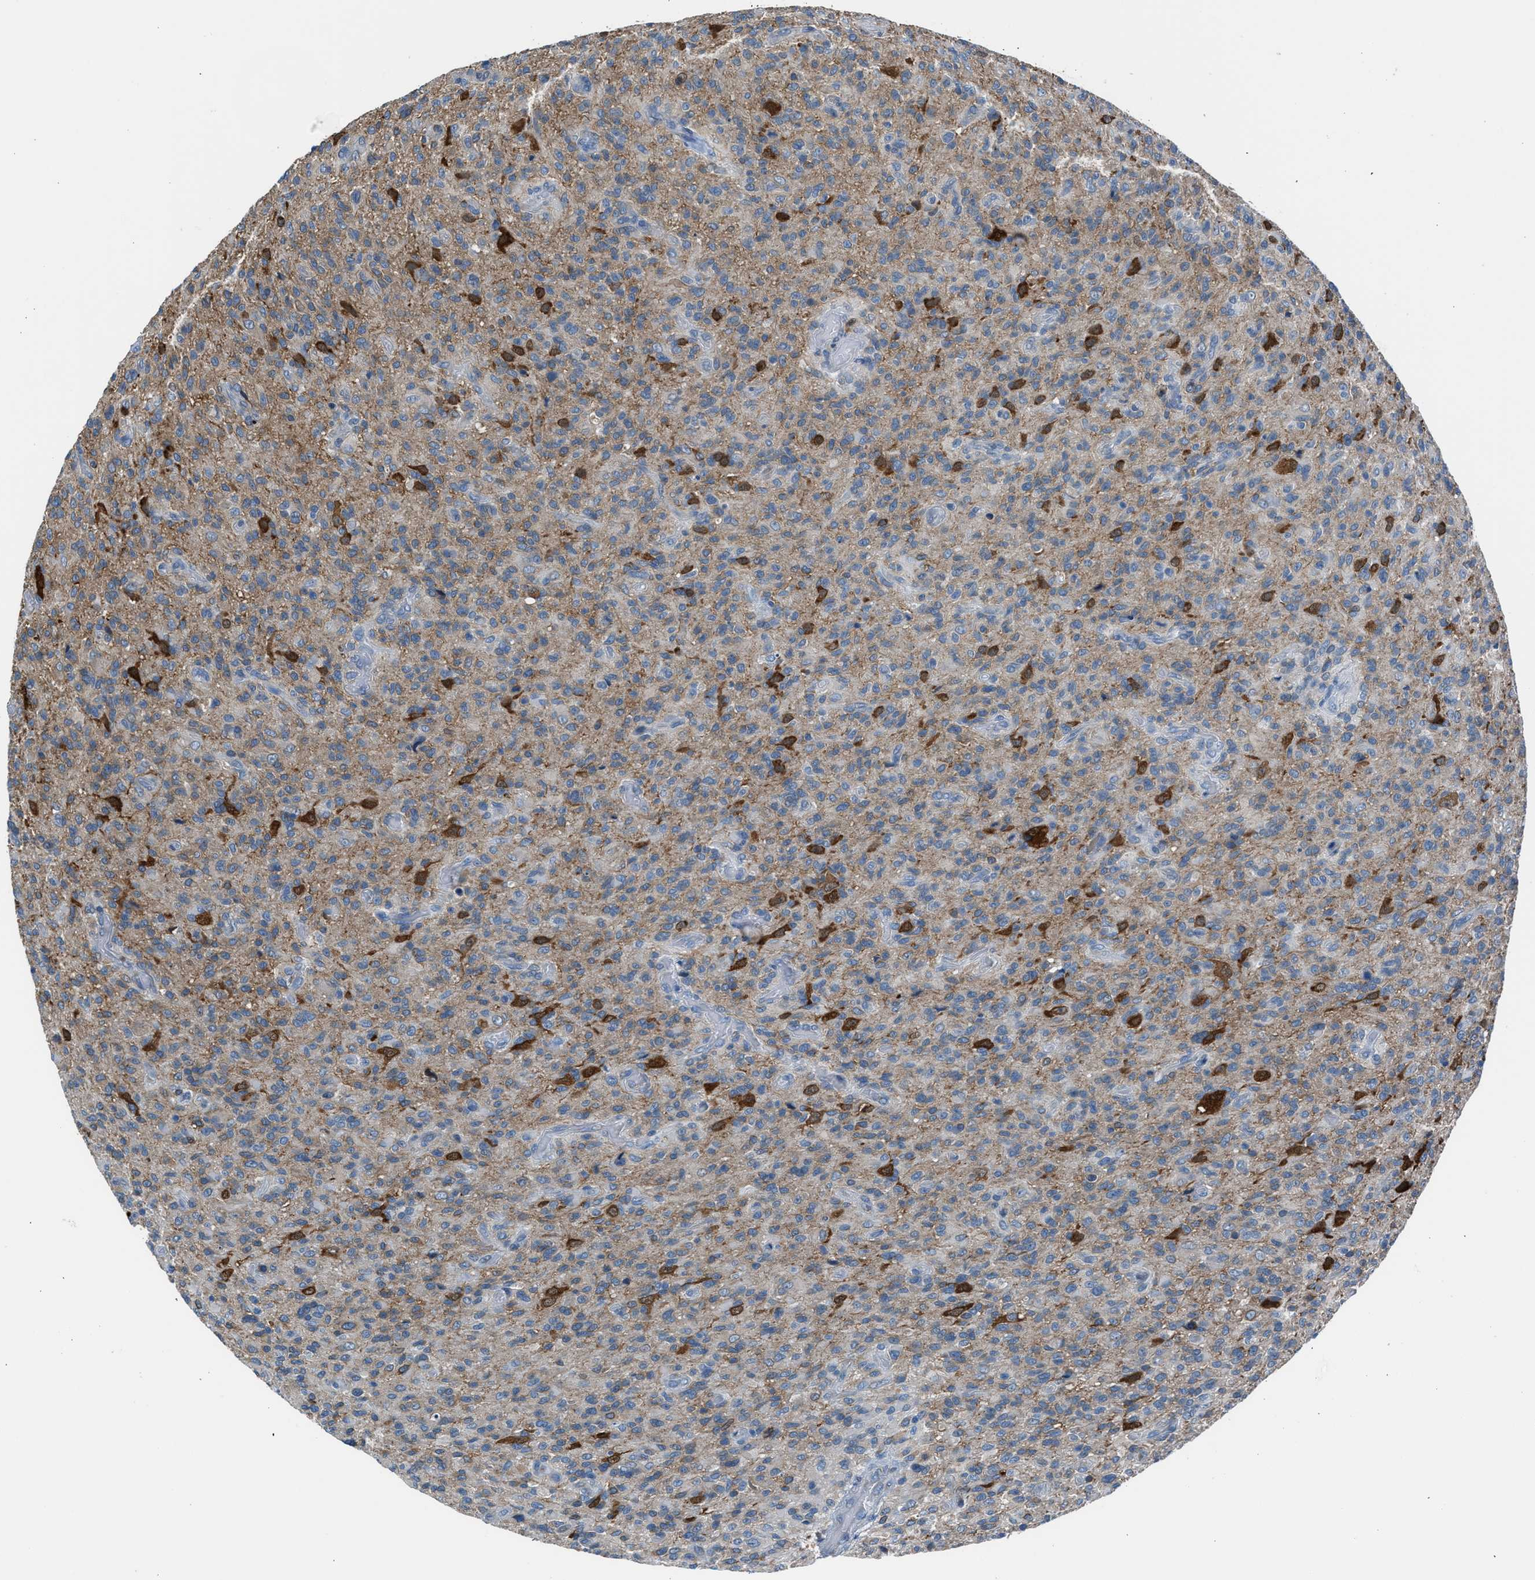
{"staining": {"intensity": "weak", "quantity": "25%-75%", "location": "cytoplasmic/membranous"}, "tissue": "glioma", "cell_type": "Tumor cells", "image_type": "cancer", "snomed": [{"axis": "morphology", "description": "Glioma, malignant, High grade"}, {"axis": "topography", "description": "Brain"}], "caption": "Weak cytoplasmic/membranous staining is identified in about 25%-75% of tumor cells in glioma.", "gene": "RNF41", "patient": {"sex": "male", "age": 71}}